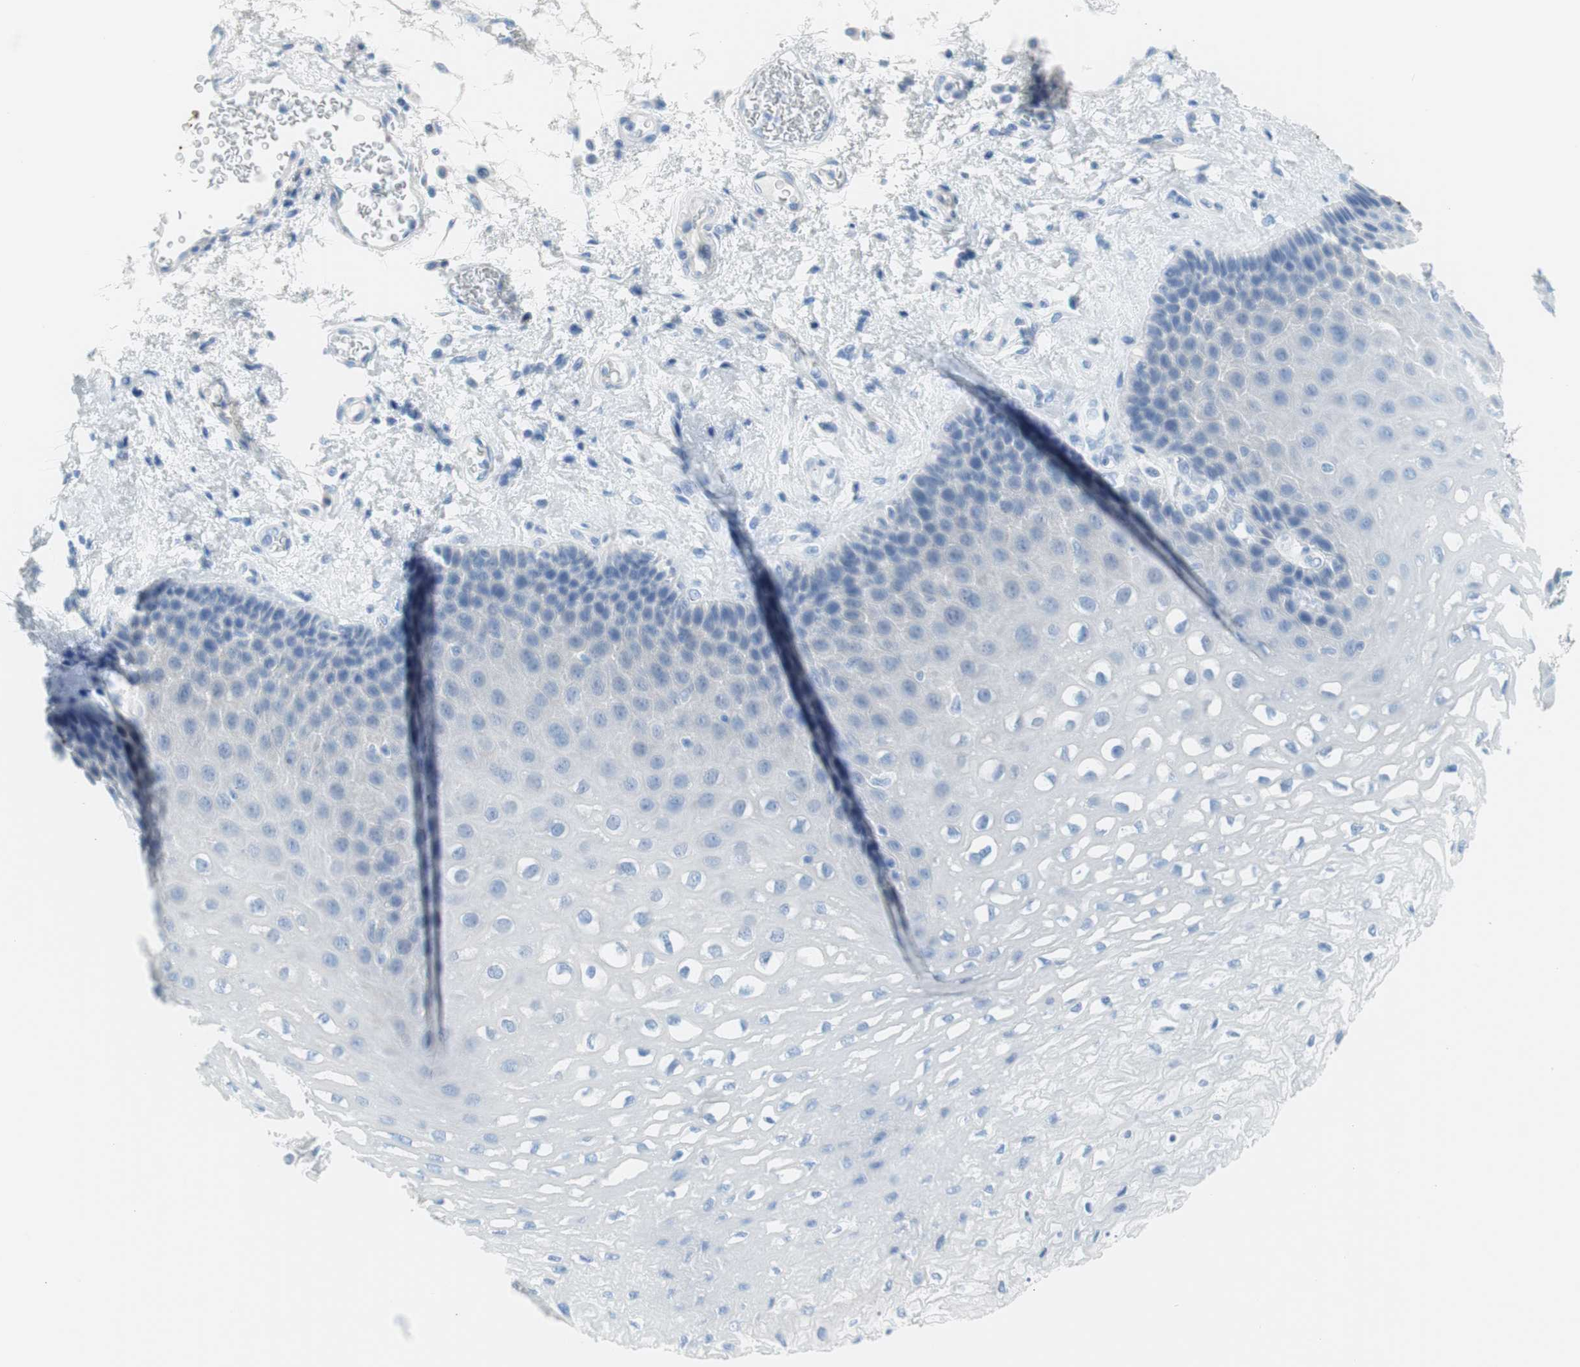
{"staining": {"intensity": "negative", "quantity": "none", "location": "none"}, "tissue": "esophagus", "cell_type": "Squamous epithelial cells", "image_type": "normal", "snomed": [{"axis": "morphology", "description": "Normal tissue, NOS"}, {"axis": "topography", "description": "Esophagus"}], "caption": "Immunohistochemical staining of unremarkable esophagus shows no significant staining in squamous epithelial cells.", "gene": "MYH1", "patient": {"sex": "female", "age": 72}}